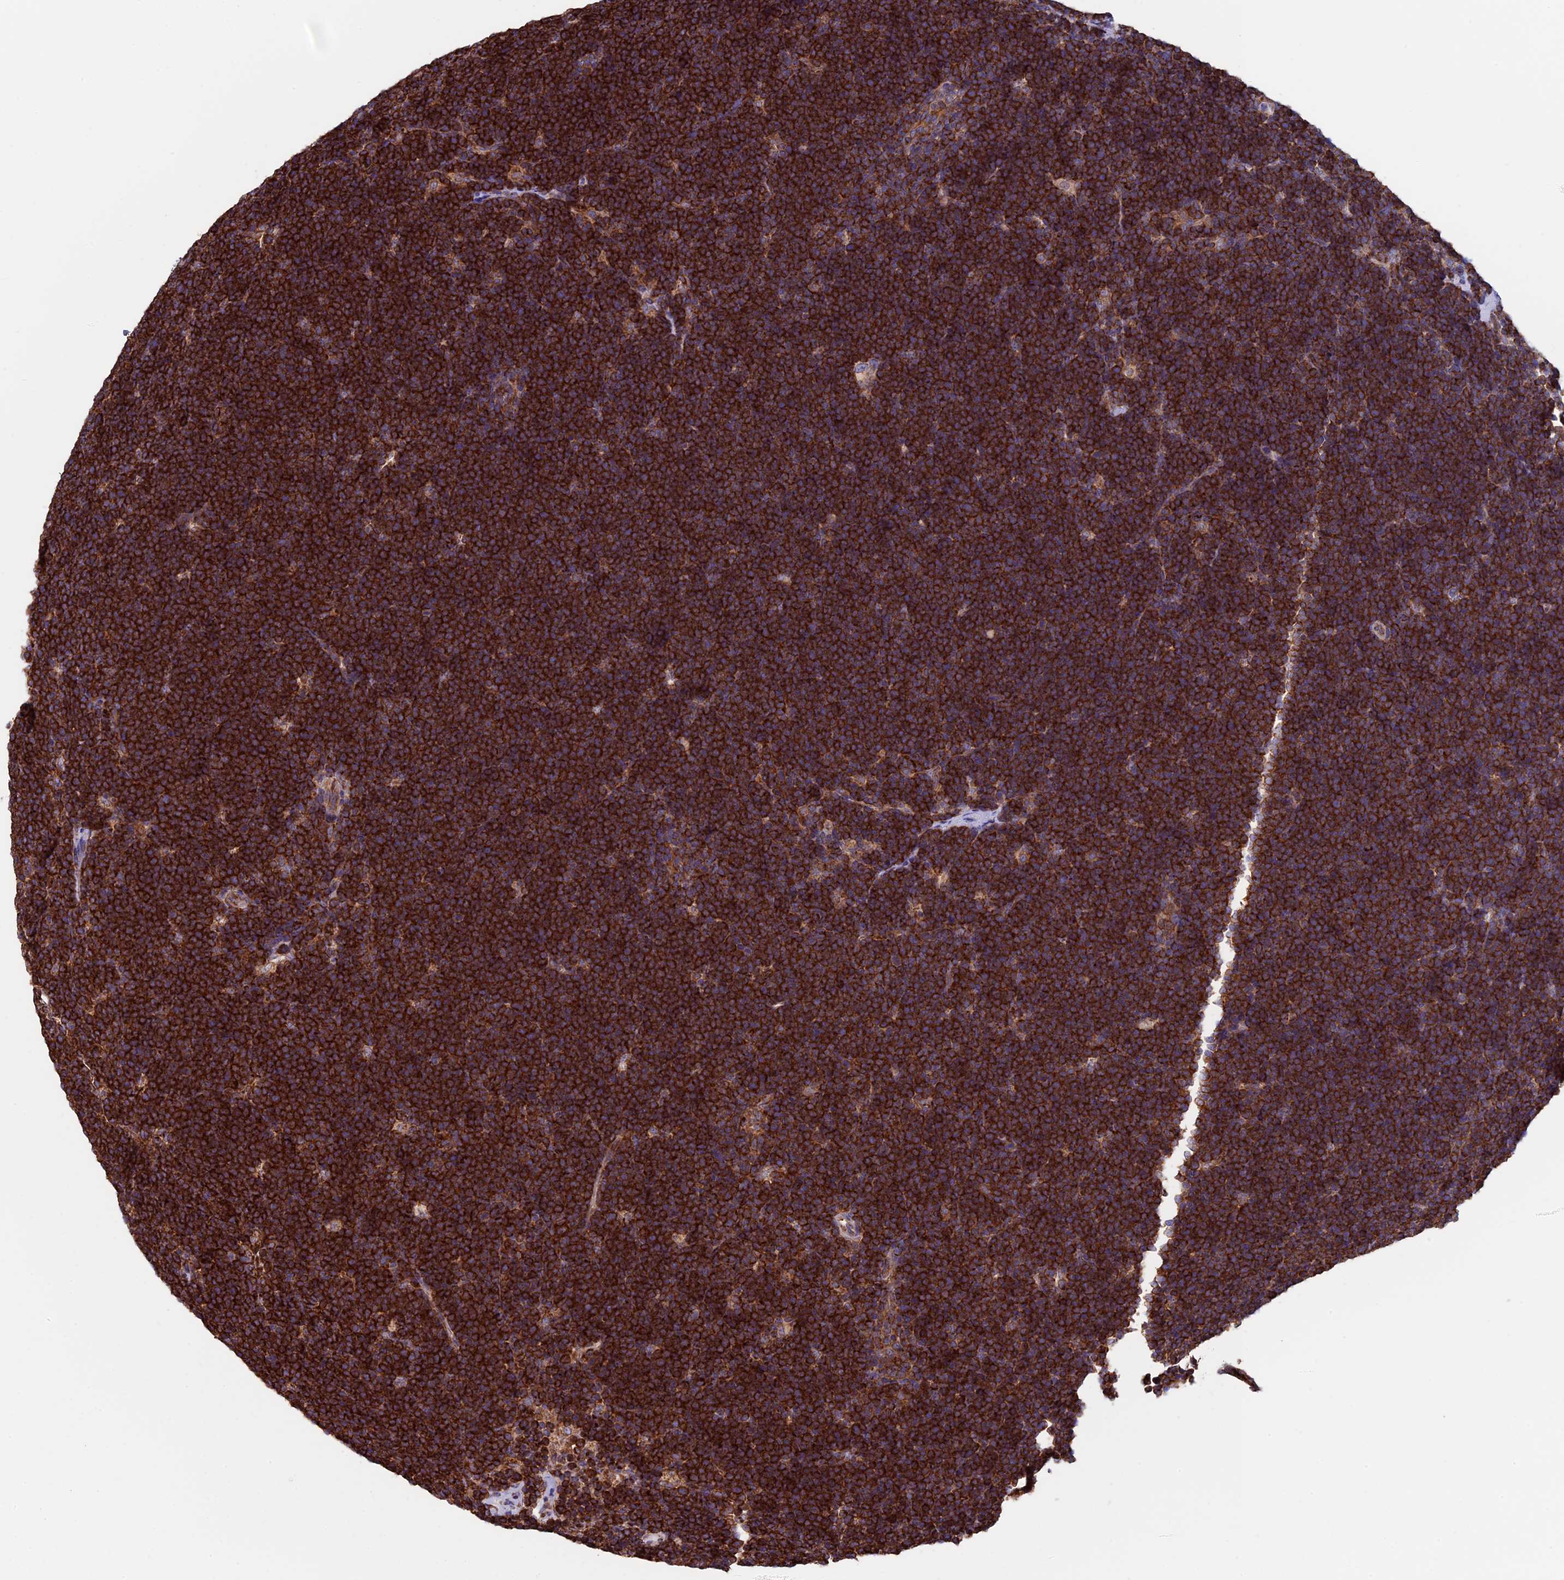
{"staining": {"intensity": "strong", "quantity": ">75%", "location": "cytoplasmic/membranous"}, "tissue": "lymphoma", "cell_type": "Tumor cells", "image_type": "cancer", "snomed": [{"axis": "morphology", "description": "Malignant lymphoma, non-Hodgkin's type, High grade"}, {"axis": "topography", "description": "Lymph node"}], "caption": "Malignant lymphoma, non-Hodgkin's type (high-grade) was stained to show a protein in brown. There is high levels of strong cytoplasmic/membranous staining in about >75% of tumor cells. (brown staining indicates protein expression, while blue staining denotes nuclei).", "gene": "SLC9A5", "patient": {"sex": "male", "age": 13}}